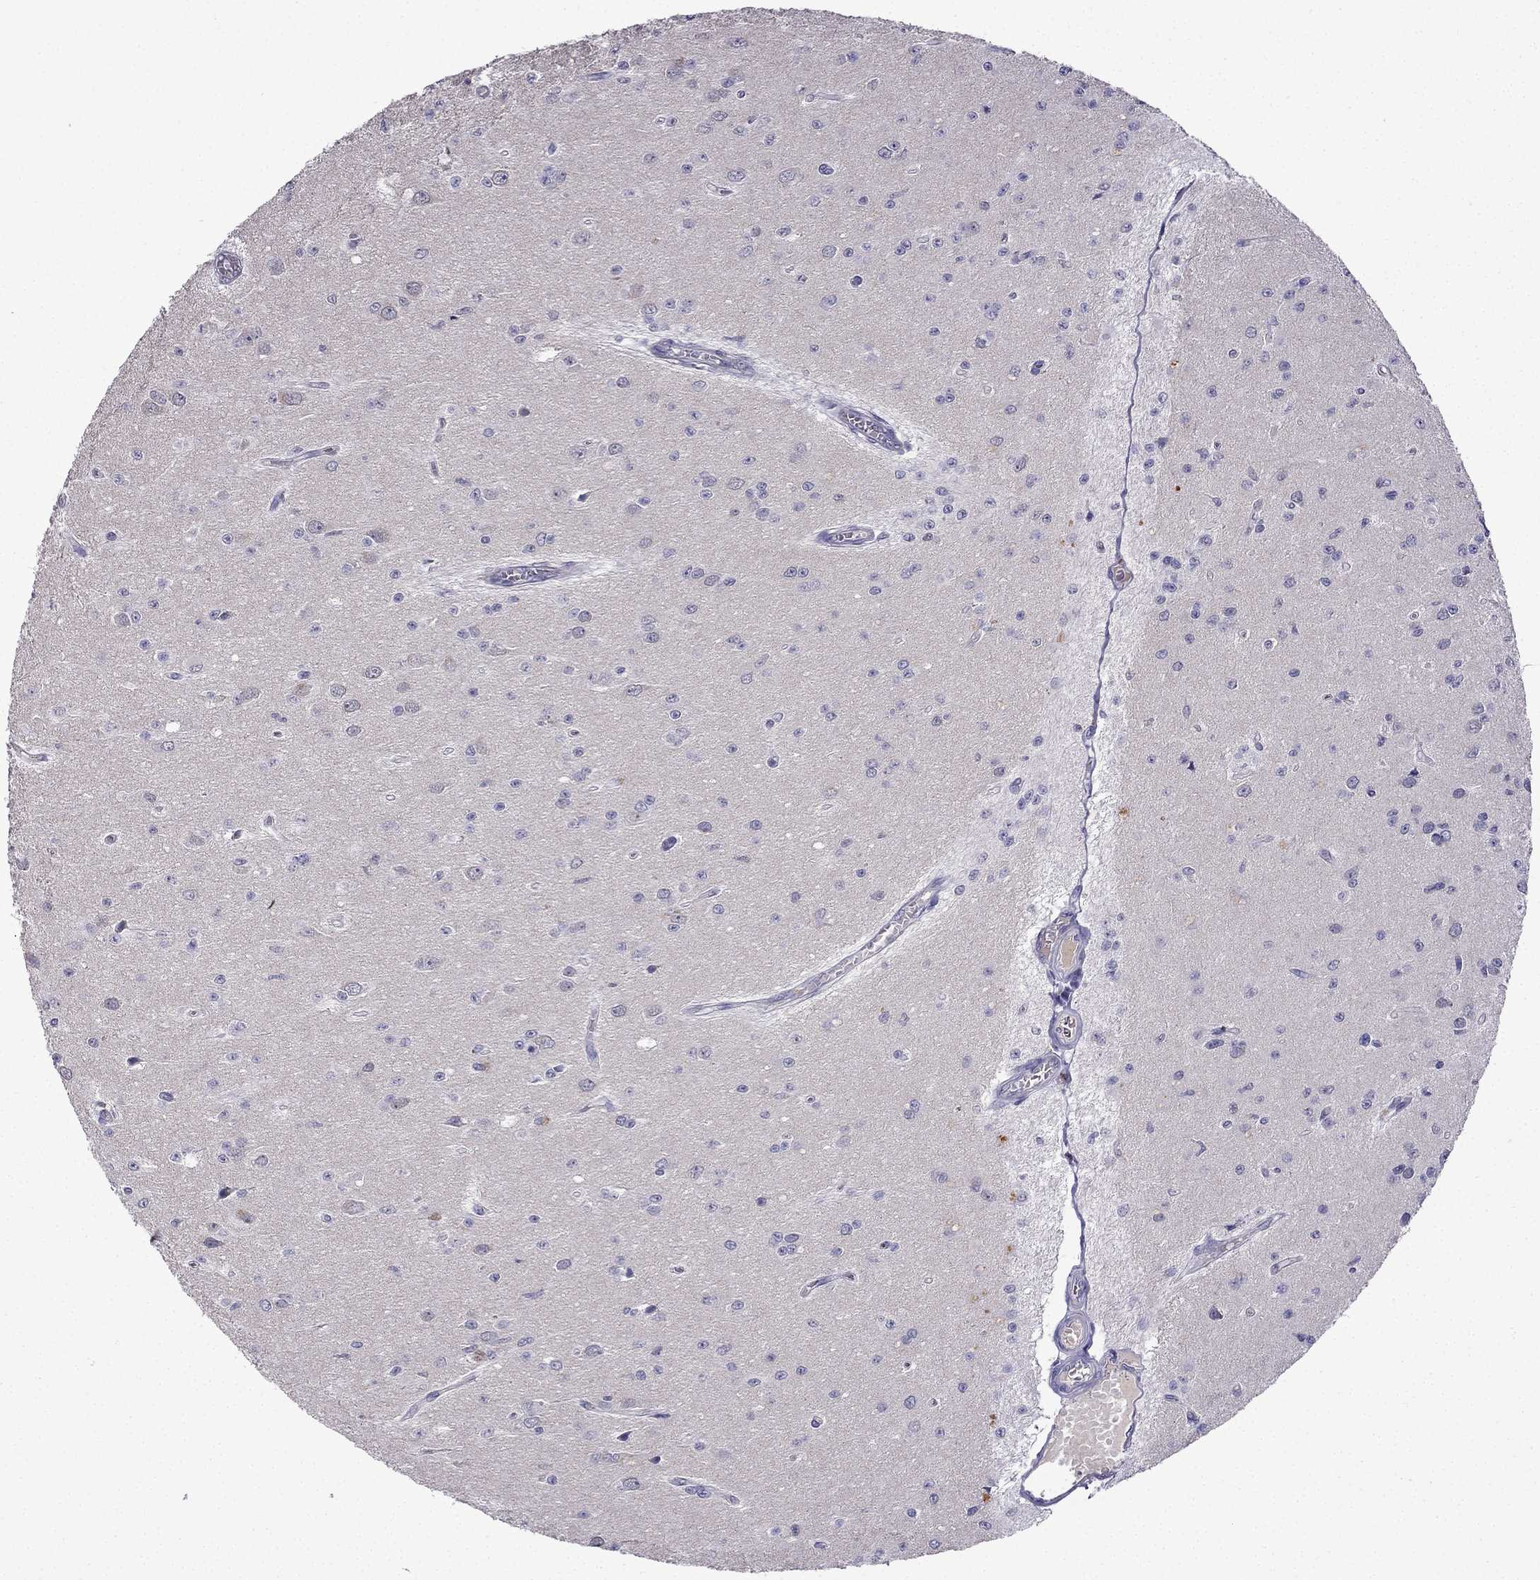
{"staining": {"intensity": "negative", "quantity": "none", "location": "none"}, "tissue": "glioma", "cell_type": "Tumor cells", "image_type": "cancer", "snomed": [{"axis": "morphology", "description": "Glioma, malignant, Low grade"}, {"axis": "topography", "description": "Brain"}], "caption": "Human malignant low-grade glioma stained for a protein using immunohistochemistry exhibits no positivity in tumor cells.", "gene": "UHRF1", "patient": {"sex": "female", "age": 45}}